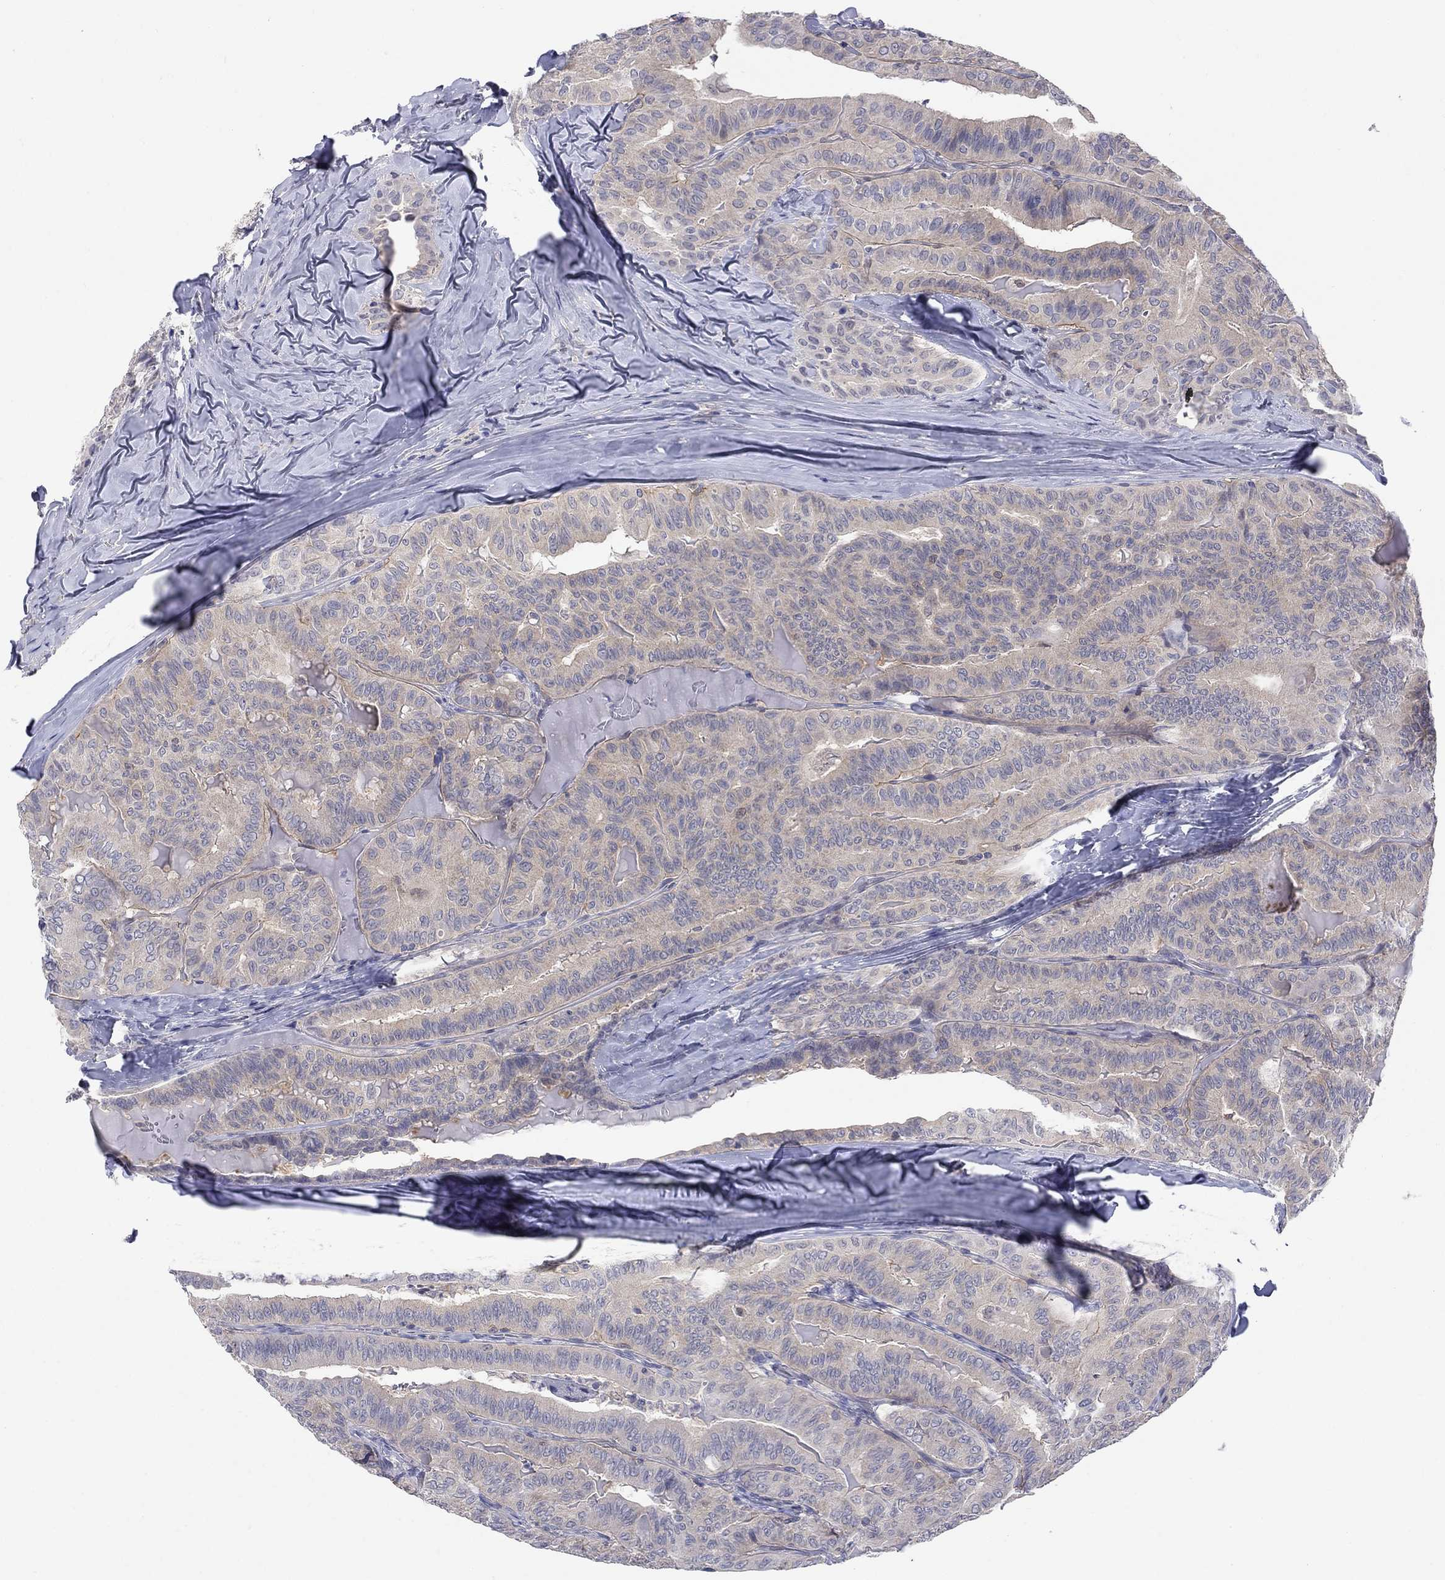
{"staining": {"intensity": "negative", "quantity": "none", "location": "none"}, "tissue": "thyroid cancer", "cell_type": "Tumor cells", "image_type": "cancer", "snomed": [{"axis": "morphology", "description": "Papillary adenocarcinoma, NOS"}, {"axis": "topography", "description": "Thyroid gland"}], "caption": "This image is of thyroid cancer (papillary adenocarcinoma) stained with IHC to label a protein in brown with the nuclei are counter-stained blue. There is no staining in tumor cells.", "gene": "EGFLAM", "patient": {"sex": "female", "age": 68}}